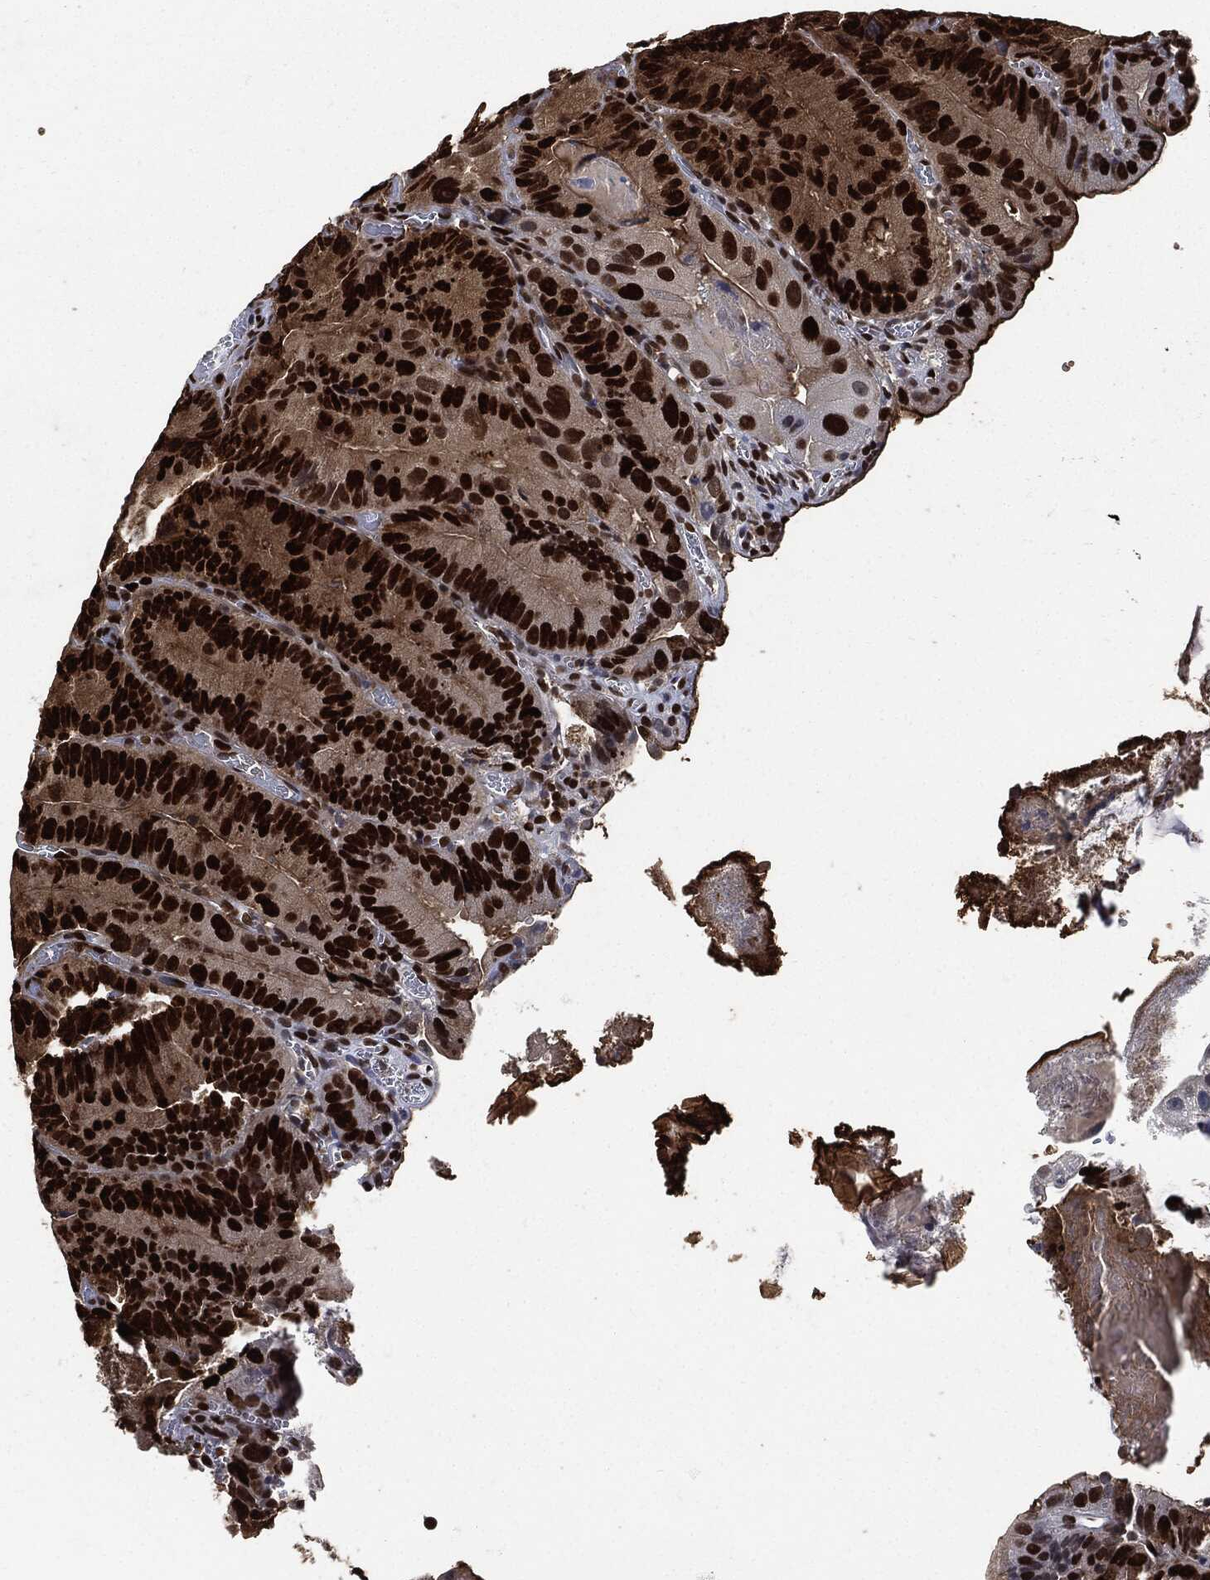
{"staining": {"intensity": "strong", "quantity": ">75%", "location": "nuclear"}, "tissue": "colorectal cancer", "cell_type": "Tumor cells", "image_type": "cancer", "snomed": [{"axis": "morphology", "description": "Adenocarcinoma, NOS"}, {"axis": "topography", "description": "Colon"}], "caption": "A brown stain highlights strong nuclear staining of a protein in colorectal cancer tumor cells.", "gene": "PCNA", "patient": {"sex": "female", "age": 86}}